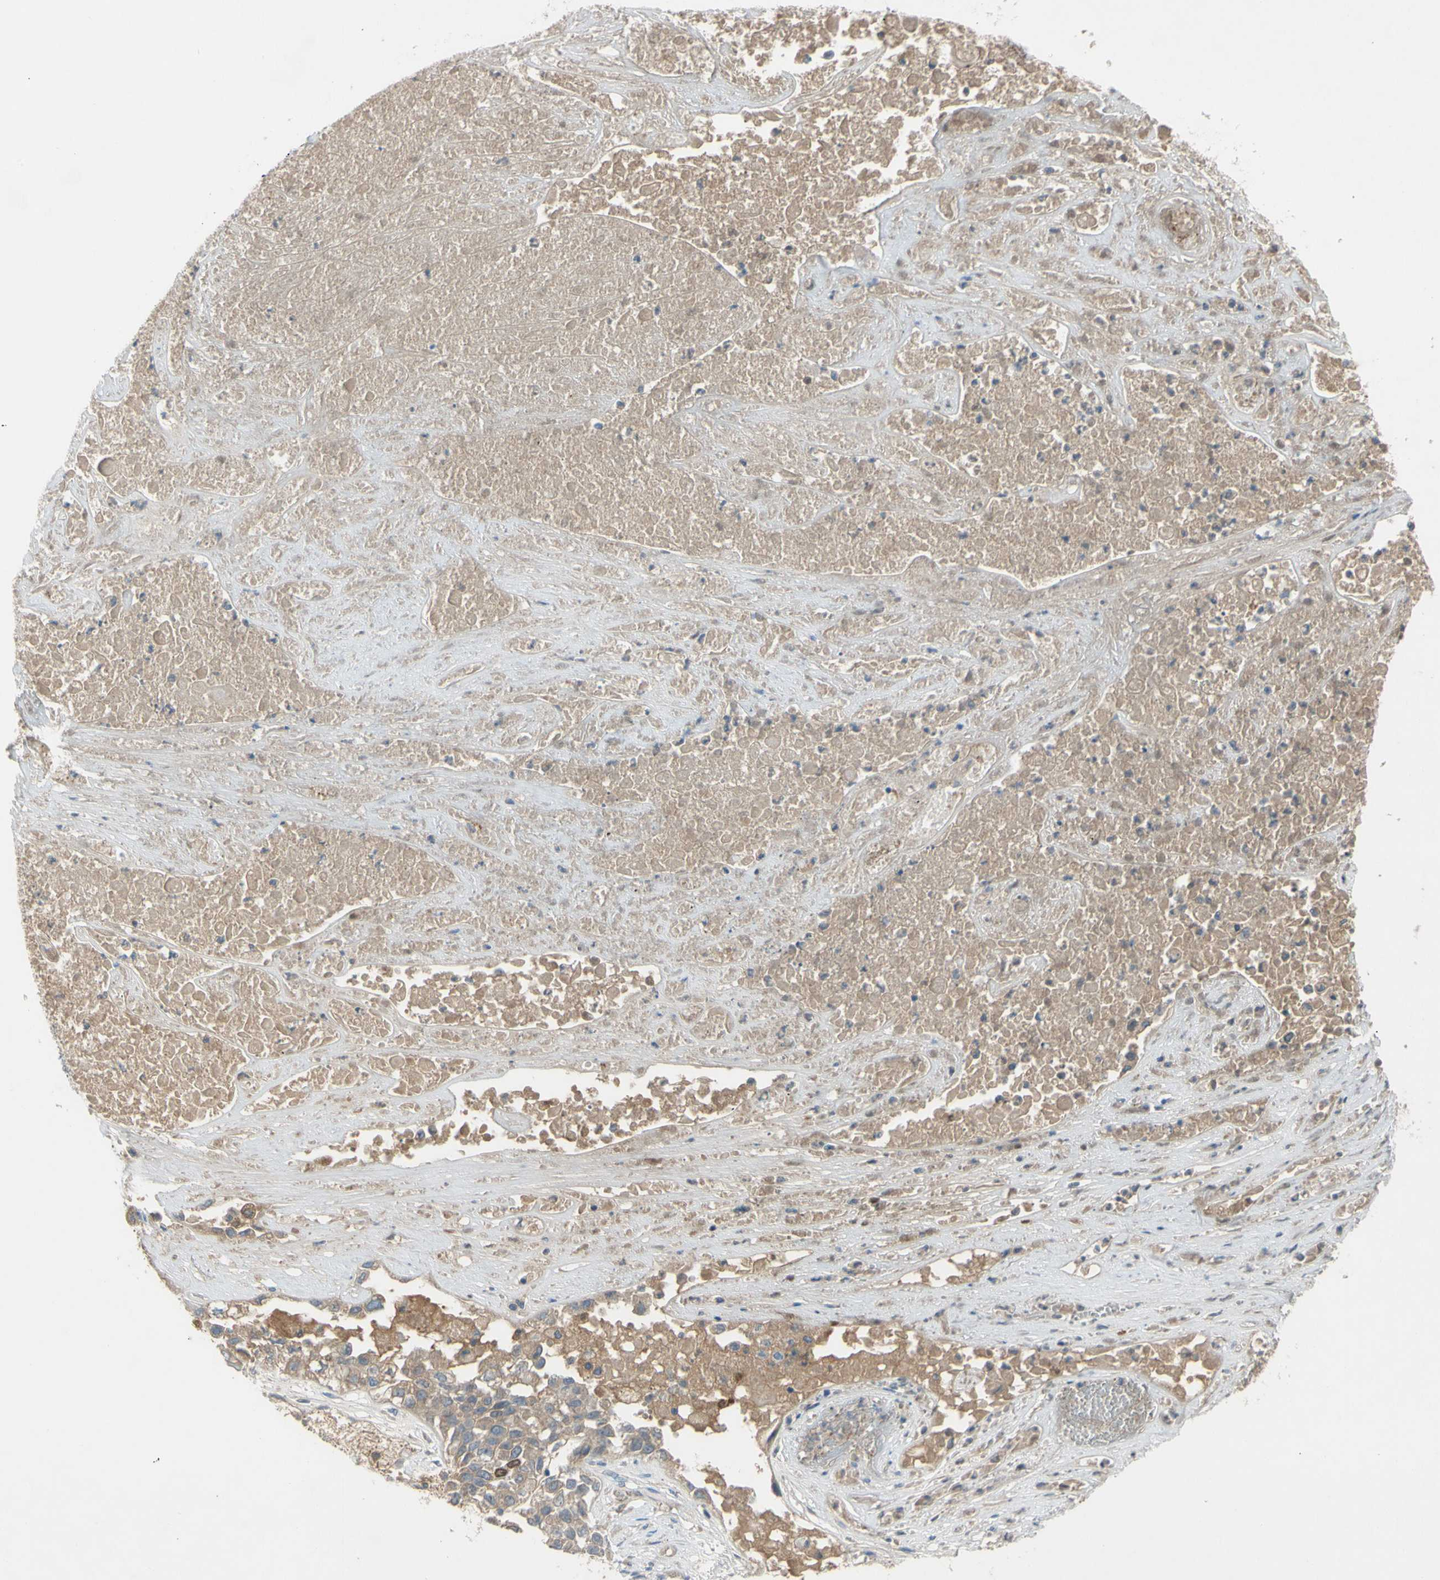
{"staining": {"intensity": "moderate", "quantity": ">75%", "location": "cytoplasmic/membranous"}, "tissue": "lung cancer", "cell_type": "Tumor cells", "image_type": "cancer", "snomed": [{"axis": "morphology", "description": "Squamous cell carcinoma, NOS"}, {"axis": "topography", "description": "Lung"}], "caption": "Immunohistochemical staining of human lung cancer displays moderate cytoplasmic/membranous protein staining in about >75% of tumor cells. Immunohistochemistry (ihc) stains the protein of interest in brown and the nuclei are stained blue.", "gene": "ATRN", "patient": {"sex": "male", "age": 71}}